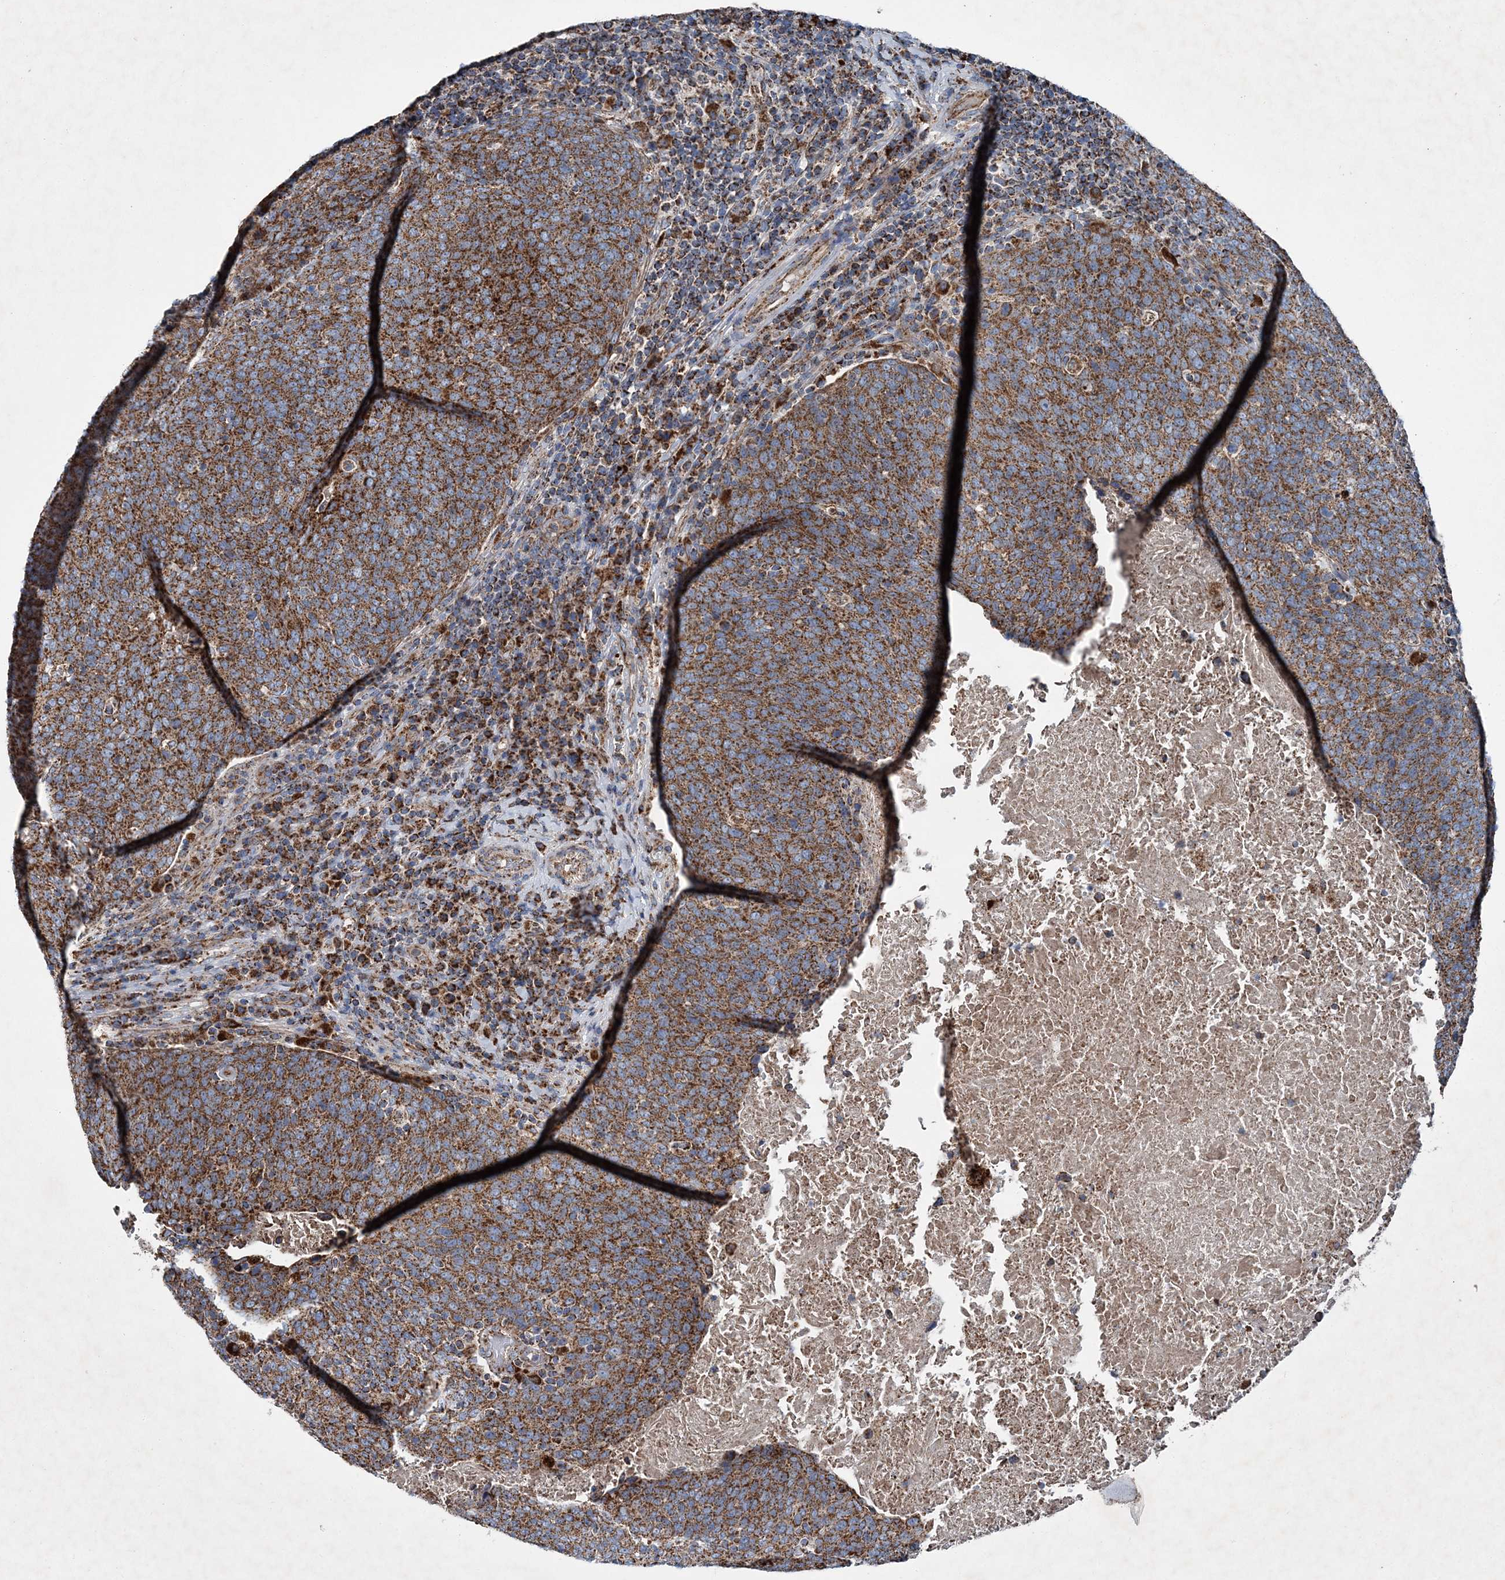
{"staining": {"intensity": "strong", "quantity": ">75%", "location": "cytoplasmic/membranous"}, "tissue": "head and neck cancer", "cell_type": "Tumor cells", "image_type": "cancer", "snomed": [{"axis": "morphology", "description": "Squamous cell carcinoma, NOS"}, {"axis": "morphology", "description": "Squamous cell carcinoma, metastatic, NOS"}, {"axis": "topography", "description": "Lymph node"}, {"axis": "topography", "description": "Head-Neck"}], "caption": "Head and neck cancer stained for a protein (brown) exhibits strong cytoplasmic/membranous positive staining in approximately >75% of tumor cells.", "gene": "SPAG16", "patient": {"sex": "male", "age": 62}}